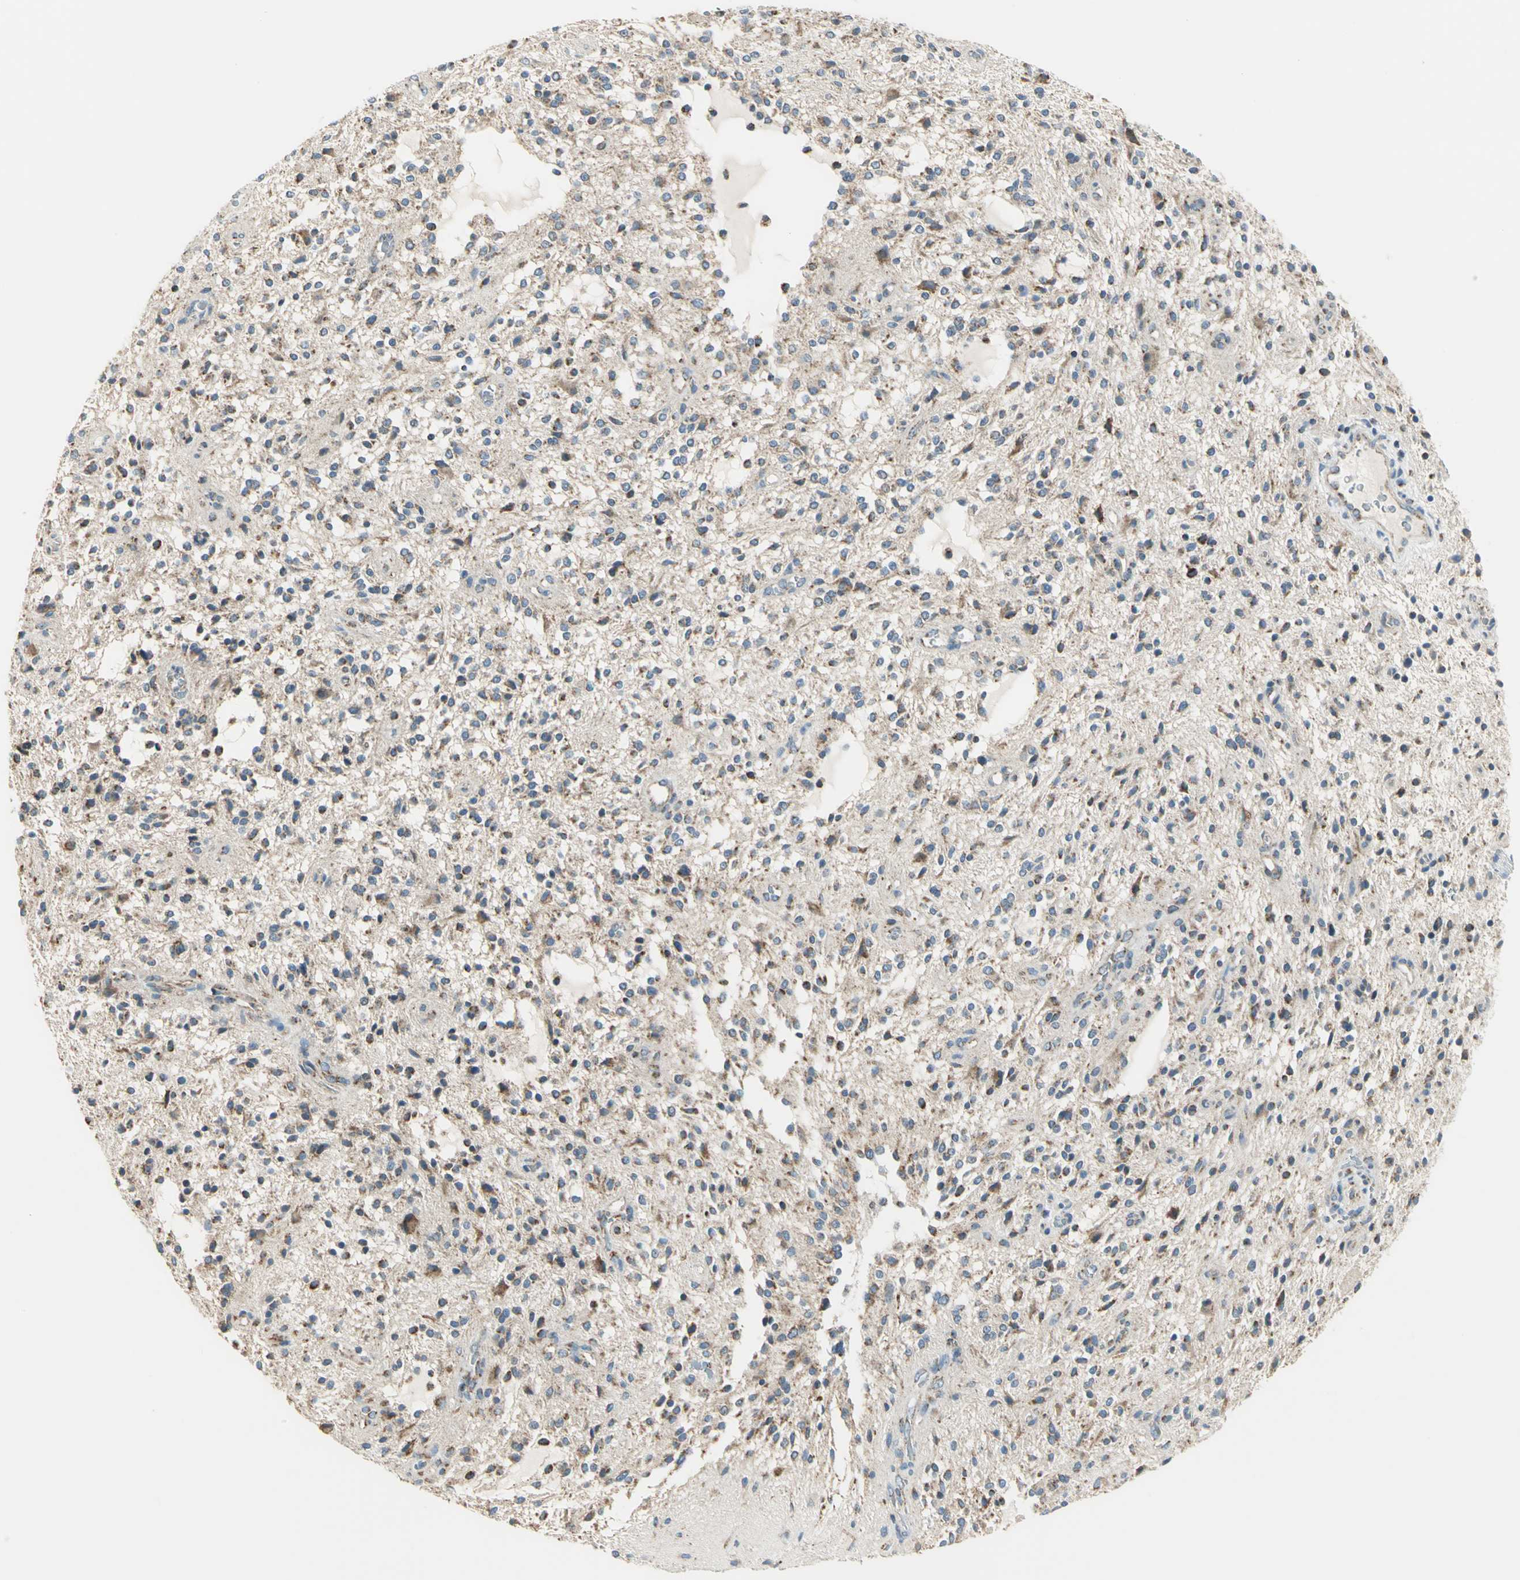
{"staining": {"intensity": "strong", "quantity": "25%-75%", "location": "cytoplasmic/membranous"}, "tissue": "glioma", "cell_type": "Tumor cells", "image_type": "cancer", "snomed": [{"axis": "morphology", "description": "Glioma, malignant, NOS"}, {"axis": "topography", "description": "Cerebellum"}], "caption": "Glioma (malignant) was stained to show a protein in brown. There is high levels of strong cytoplasmic/membranous positivity in approximately 25%-75% of tumor cells.", "gene": "ACADM", "patient": {"sex": "female", "age": 10}}